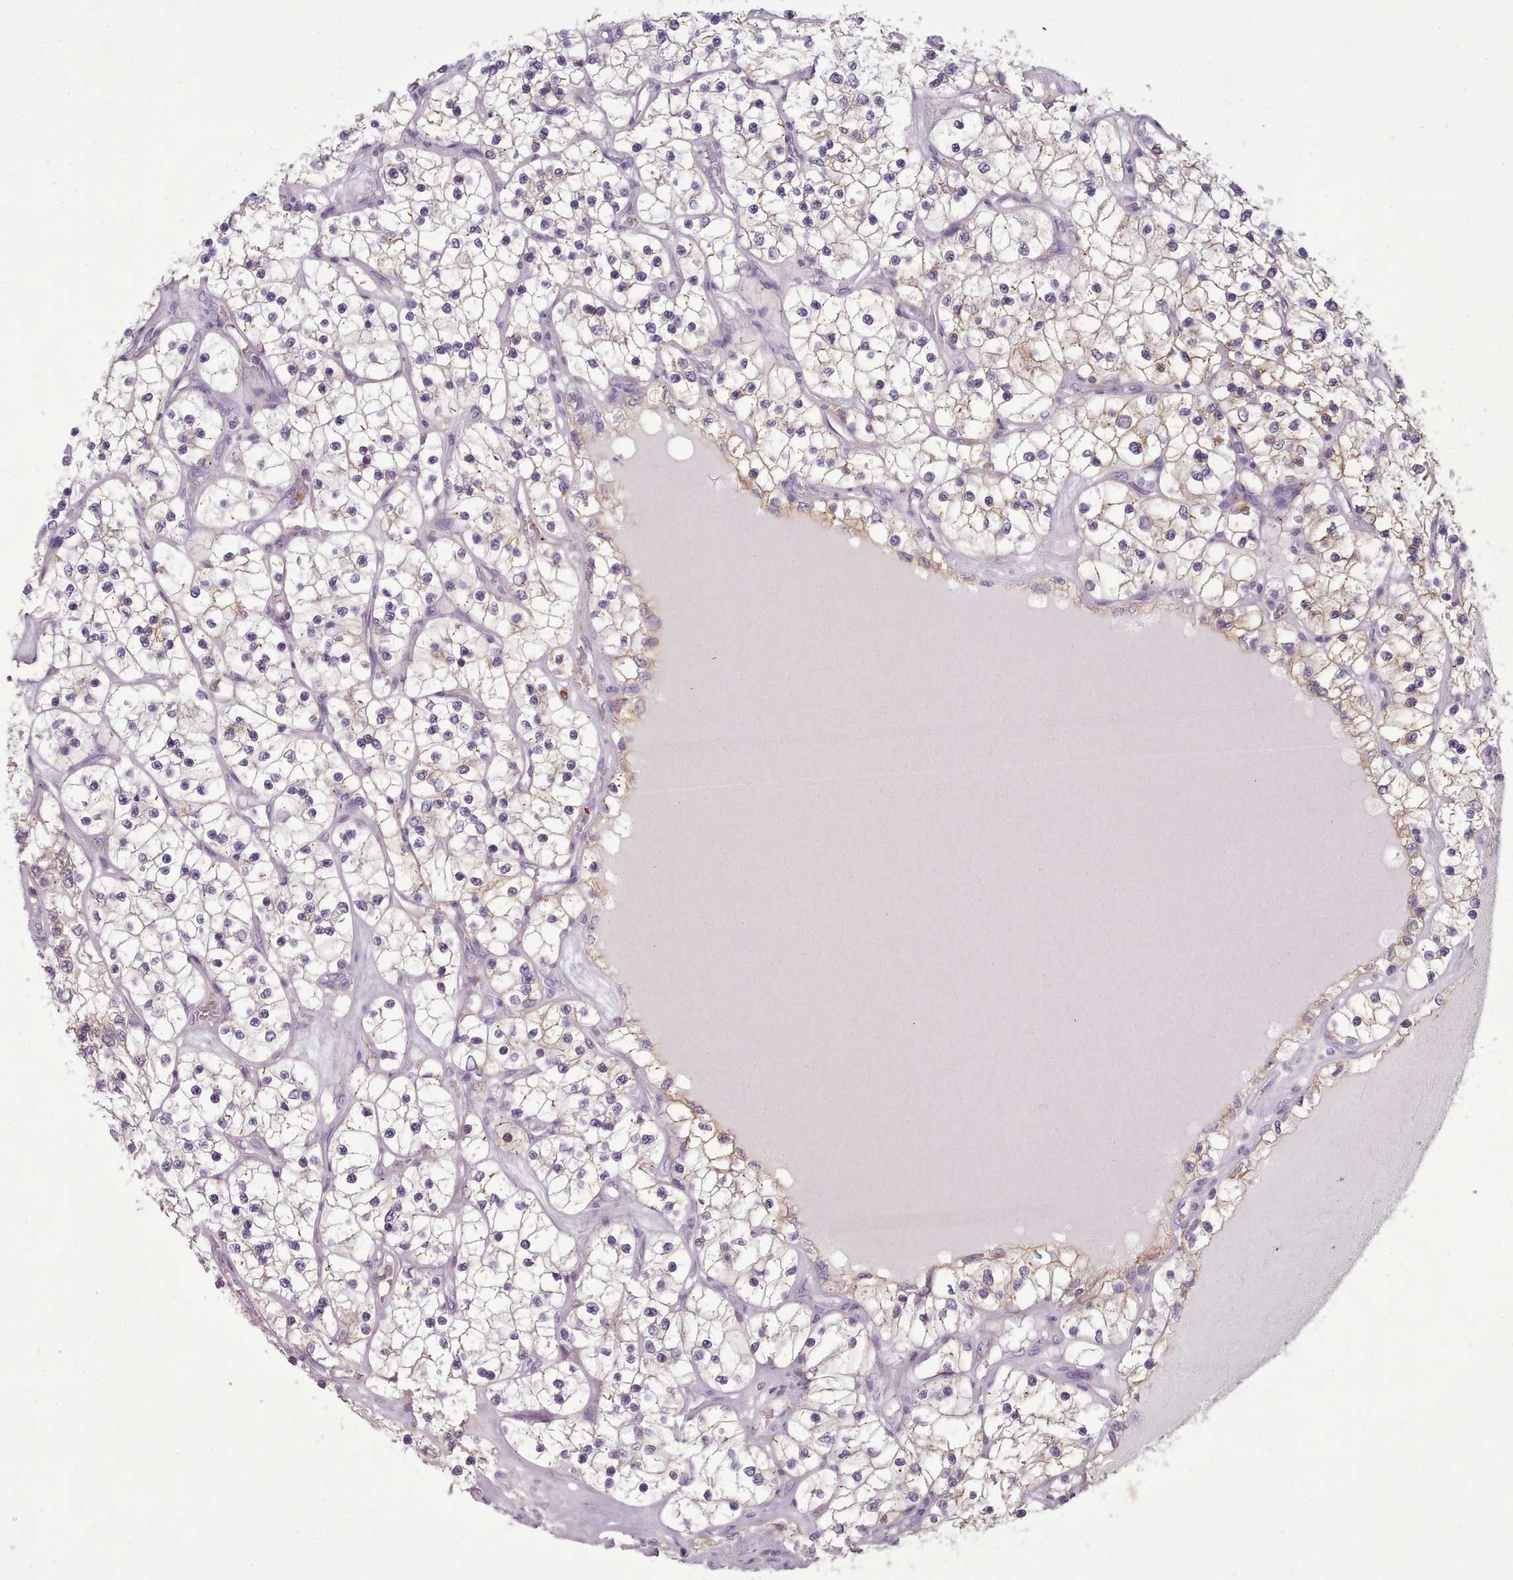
{"staining": {"intensity": "moderate", "quantity": "25%-75%", "location": "cytoplasmic/membranous"}, "tissue": "renal cancer", "cell_type": "Tumor cells", "image_type": "cancer", "snomed": [{"axis": "morphology", "description": "Adenocarcinoma, NOS"}, {"axis": "topography", "description": "Kidney"}], "caption": "DAB immunohistochemical staining of human adenocarcinoma (renal) displays moderate cytoplasmic/membranous protein positivity in about 25%-75% of tumor cells.", "gene": "NDST2", "patient": {"sex": "female", "age": 69}}